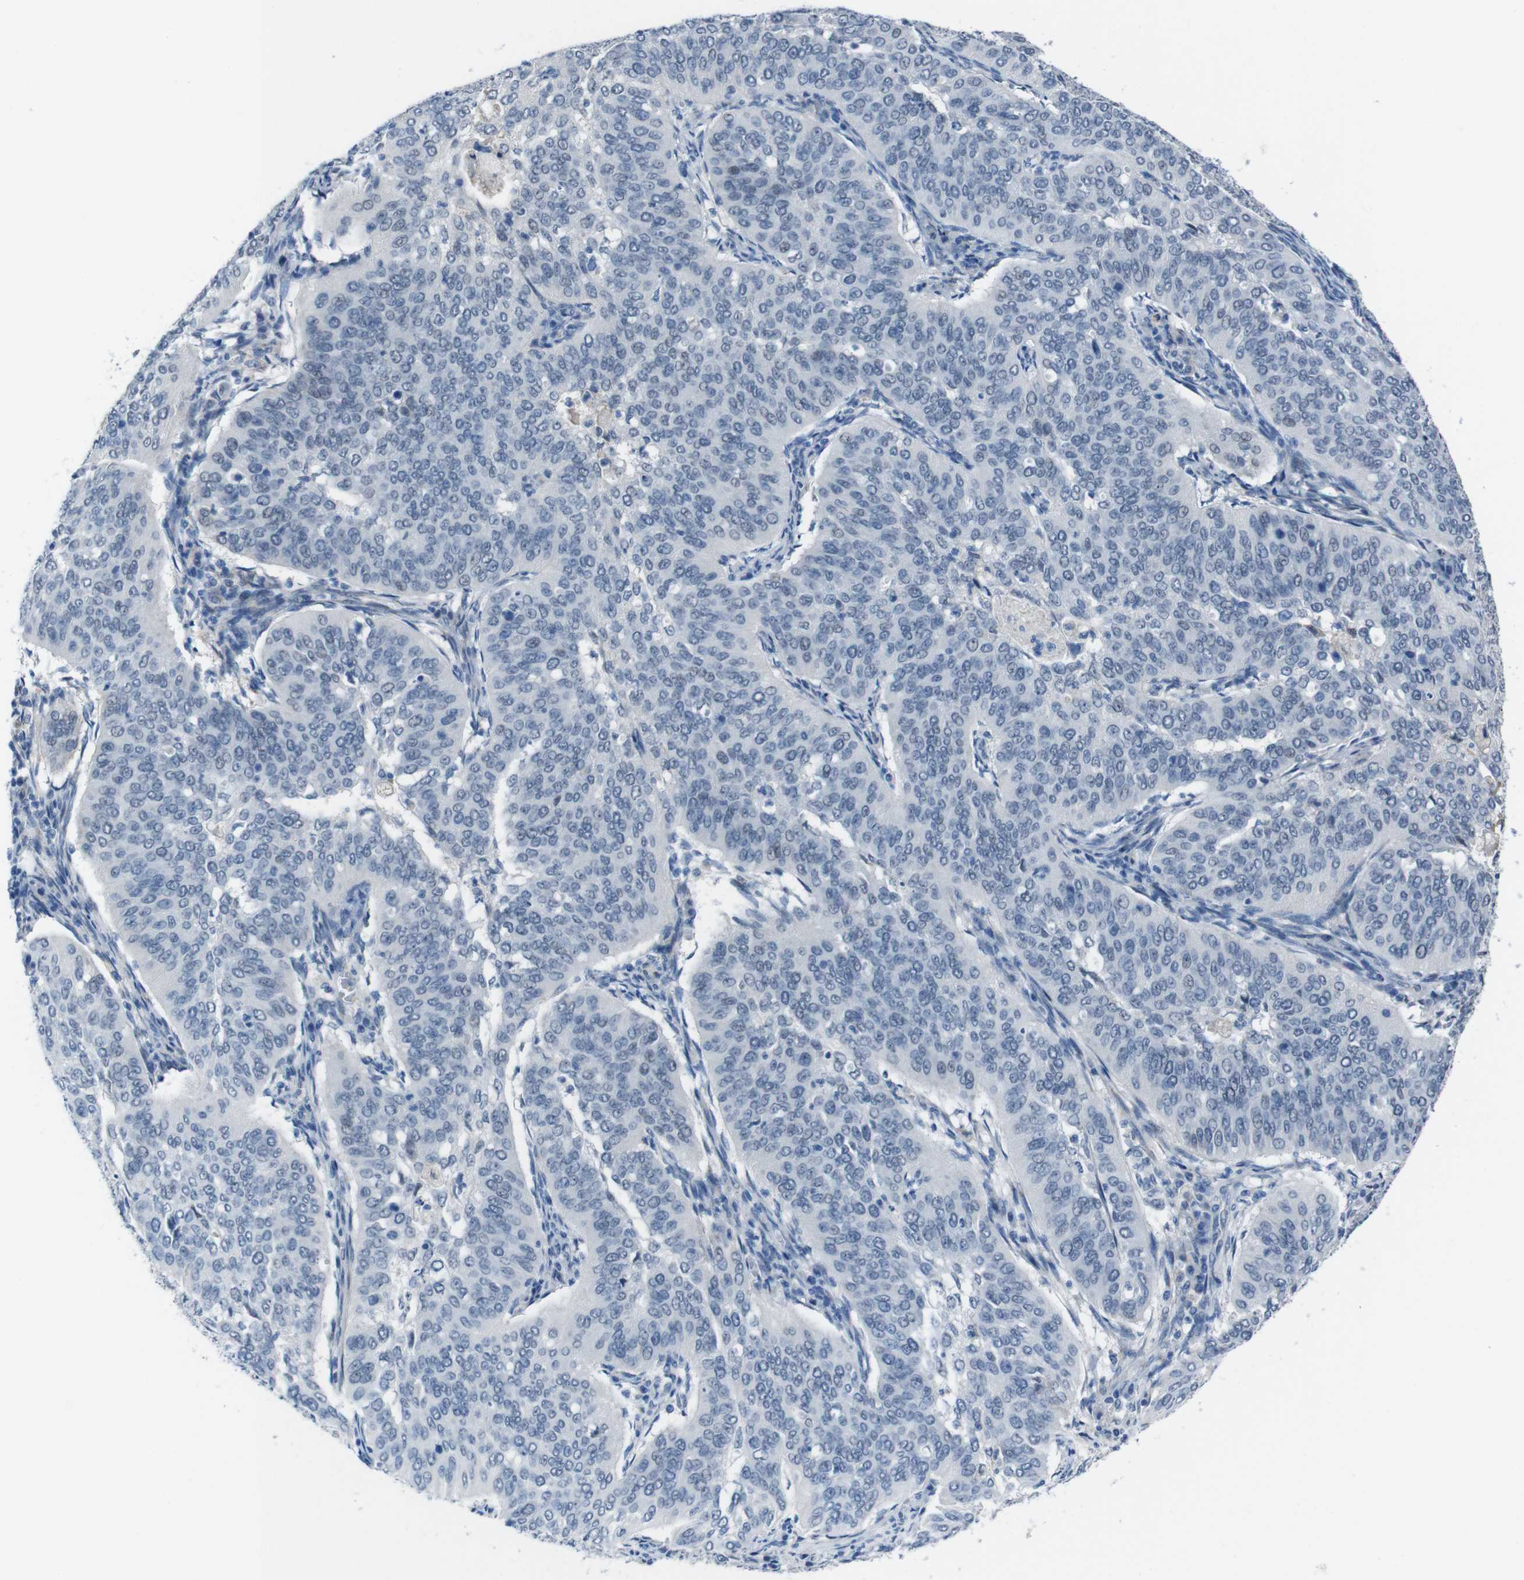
{"staining": {"intensity": "negative", "quantity": "none", "location": "none"}, "tissue": "cervical cancer", "cell_type": "Tumor cells", "image_type": "cancer", "snomed": [{"axis": "morphology", "description": "Normal tissue, NOS"}, {"axis": "morphology", "description": "Squamous cell carcinoma, NOS"}, {"axis": "topography", "description": "Cervix"}], "caption": "Protein analysis of squamous cell carcinoma (cervical) exhibits no significant staining in tumor cells.", "gene": "CDHR2", "patient": {"sex": "female", "age": 39}}